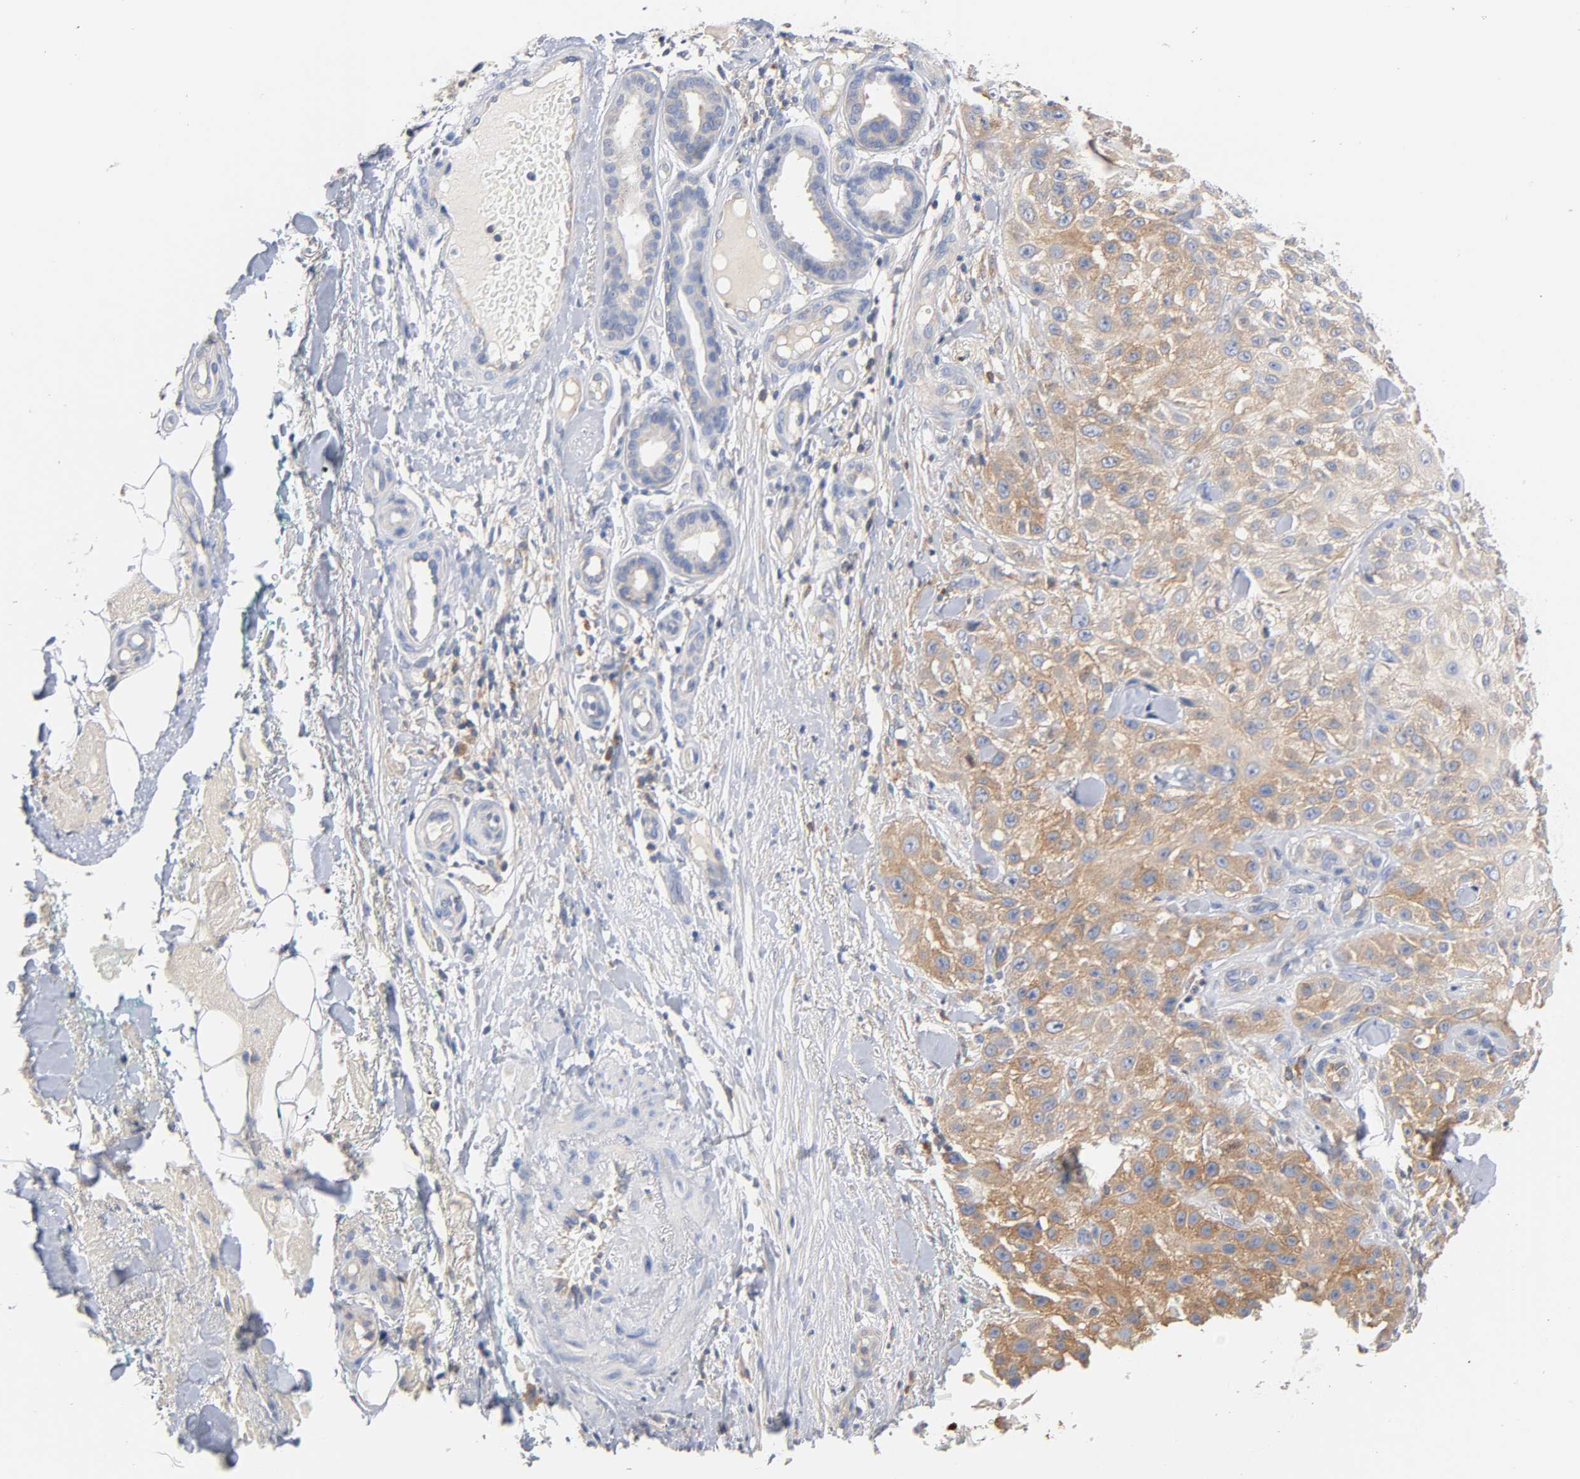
{"staining": {"intensity": "moderate", "quantity": ">75%", "location": "cytoplasmic/membranous"}, "tissue": "skin cancer", "cell_type": "Tumor cells", "image_type": "cancer", "snomed": [{"axis": "morphology", "description": "Squamous cell carcinoma, NOS"}, {"axis": "topography", "description": "Skin"}], "caption": "An image of skin cancer stained for a protein displays moderate cytoplasmic/membranous brown staining in tumor cells. (Brightfield microscopy of DAB IHC at high magnification).", "gene": "MALT1", "patient": {"sex": "female", "age": 42}}